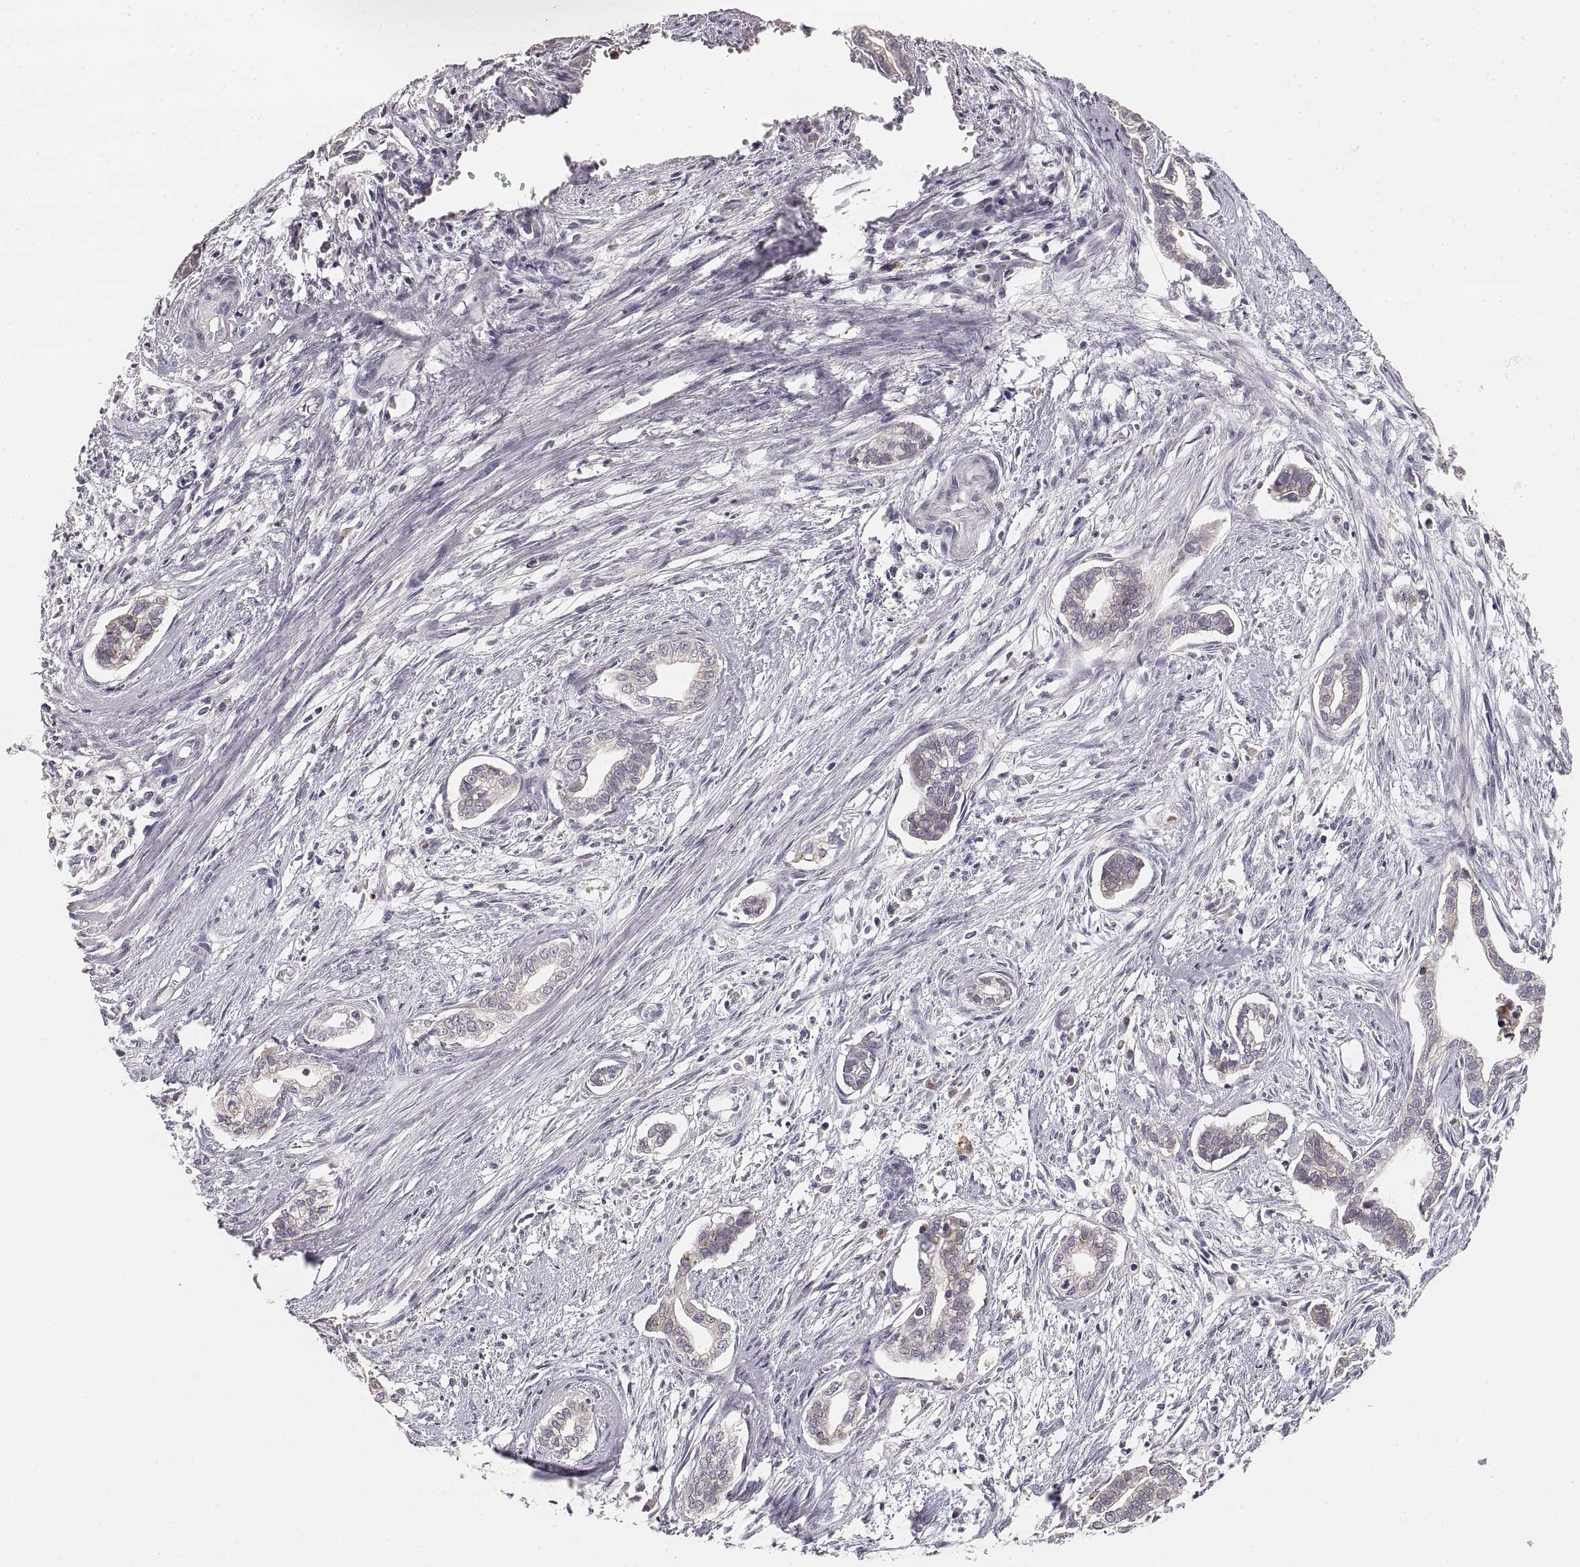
{"staining": {"intensity": "negative", "quantity": "none", "location": "none"}, "tissue": "cervical cancer", "cell_type": "Tumor cells", "image_type": "cancer", "snomed": [{"axis": "morphology", "description": "Adenocarcinoma, NOS"}, {"axis": "topography", "description": "Cervix"}], "caption": "Immunohistochemistry (IHC) of human cervical cancer (adenocarcinoma) exhibits no expression in tumor cells.", "gene": "RUNDC3A", "patient": {"sex": "female", "age": 62}}